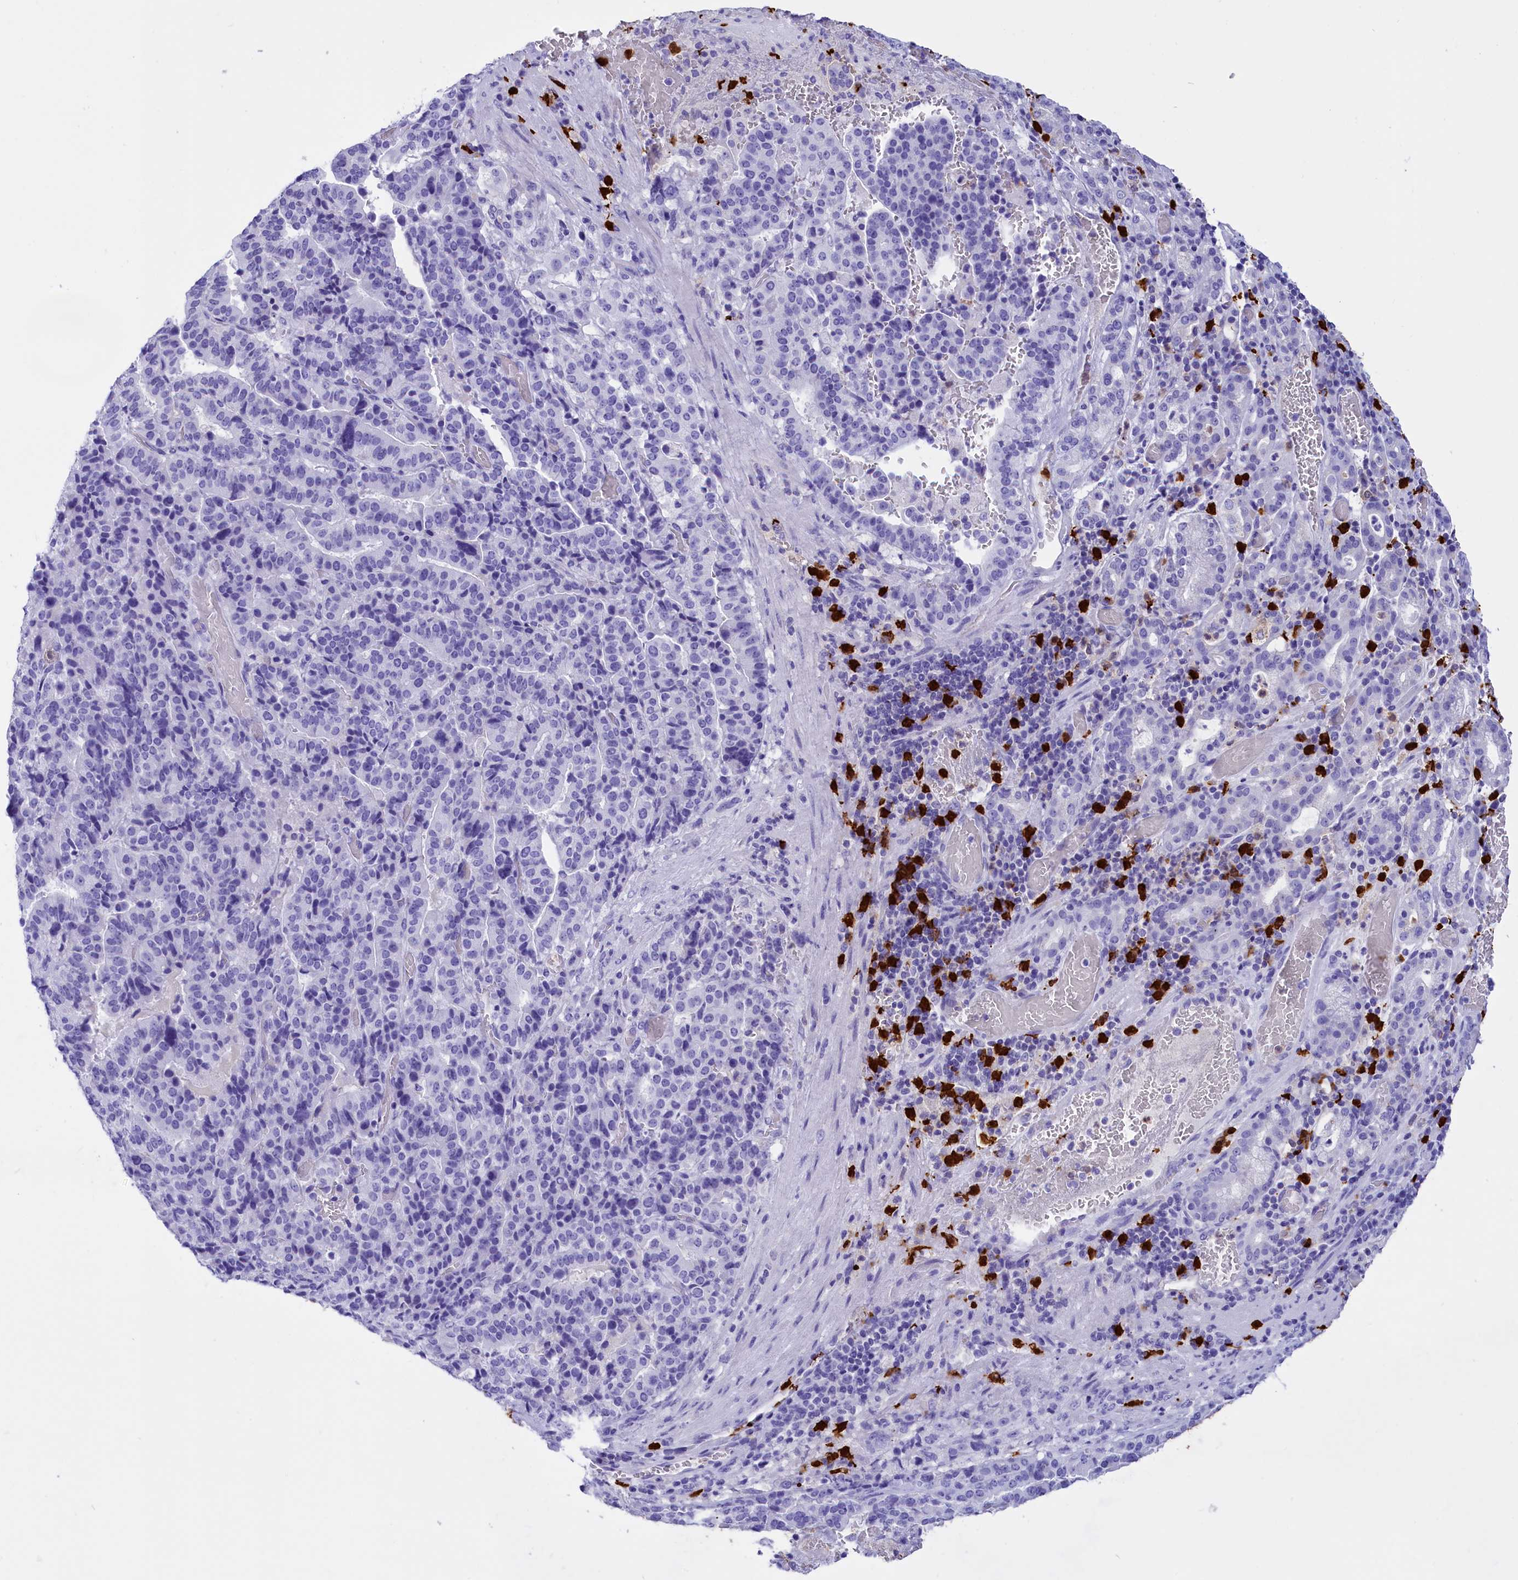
{"staining": {"intensity": "negative", "quantity": "none", "location": "none"}, "tissue": "stomach cancer", "cell_type": "Tumor cells", "image_type": "cancer", "snomed": [{"axis": "morphology", "description": "Adenocarcinoma, NOS"}, {"axis": "topography", "description": "Stomach"}], "caption": "There is no significant staining in tumor cells of stomach cancer (adenocarcinoma).", "gene": "CLC", "patient": {"sex": "male", "age": 48}}